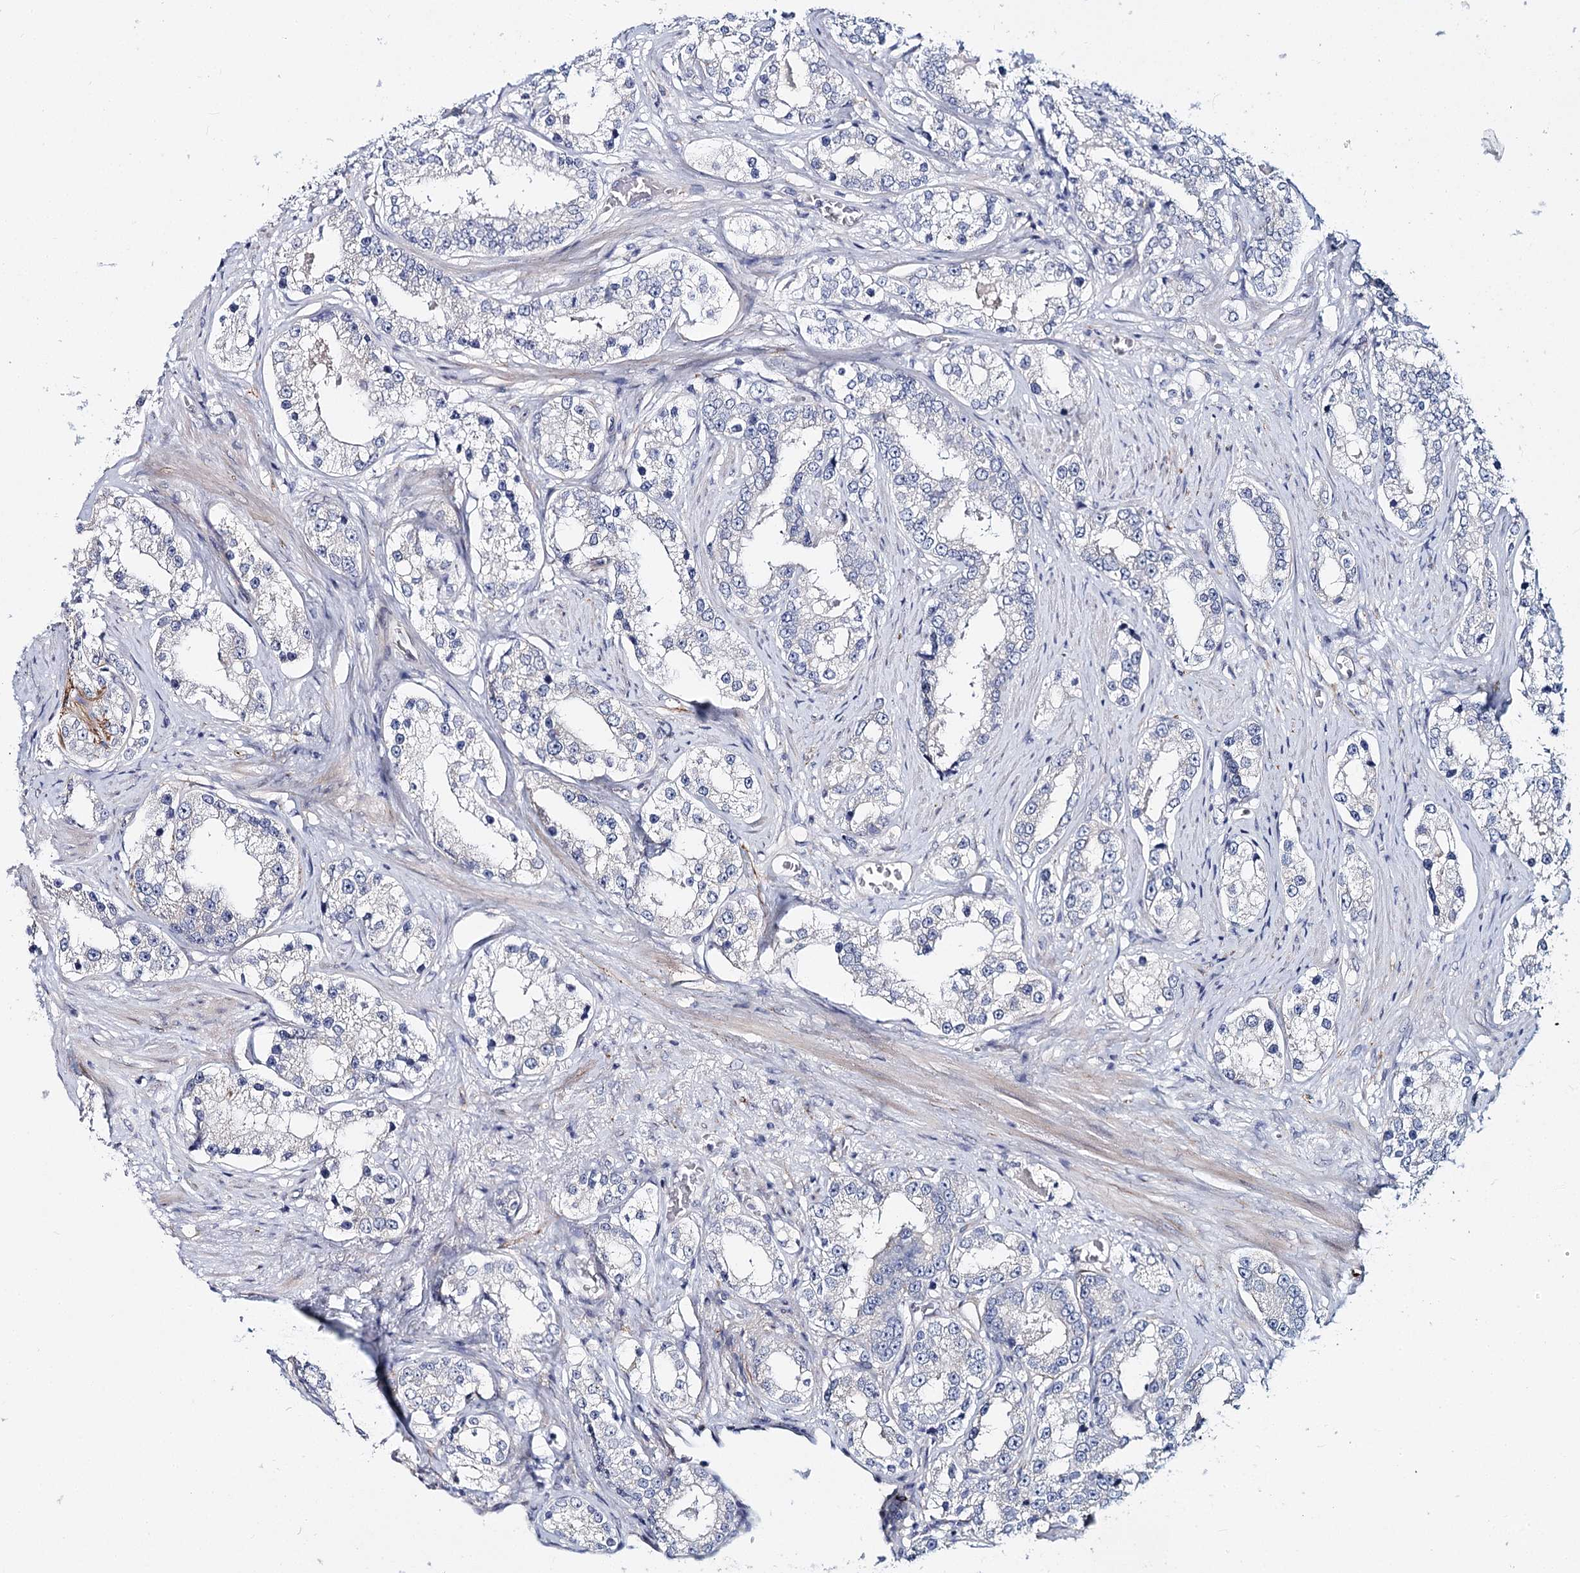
{"staining": {"intensity": "negative", "quantity": "none", "location": "none"}, "tissue": "prostate cancer", "cell_type": "Tumor cells", "image_type": "cancer", "snomed": [{"axis": "morphology", "description": "Normal tissue, NOS"}, {"axis": "morphology", "description": "Adenocarcinoma, High grade"}, {"axis": "topography", "description": "Prostate"}], "caption": "Histopathology image shows no protein positivity in tumor cells of prostate cancer tissue.", "gene": "TEX12", "patient": {"sex": "male", "age": 83}}